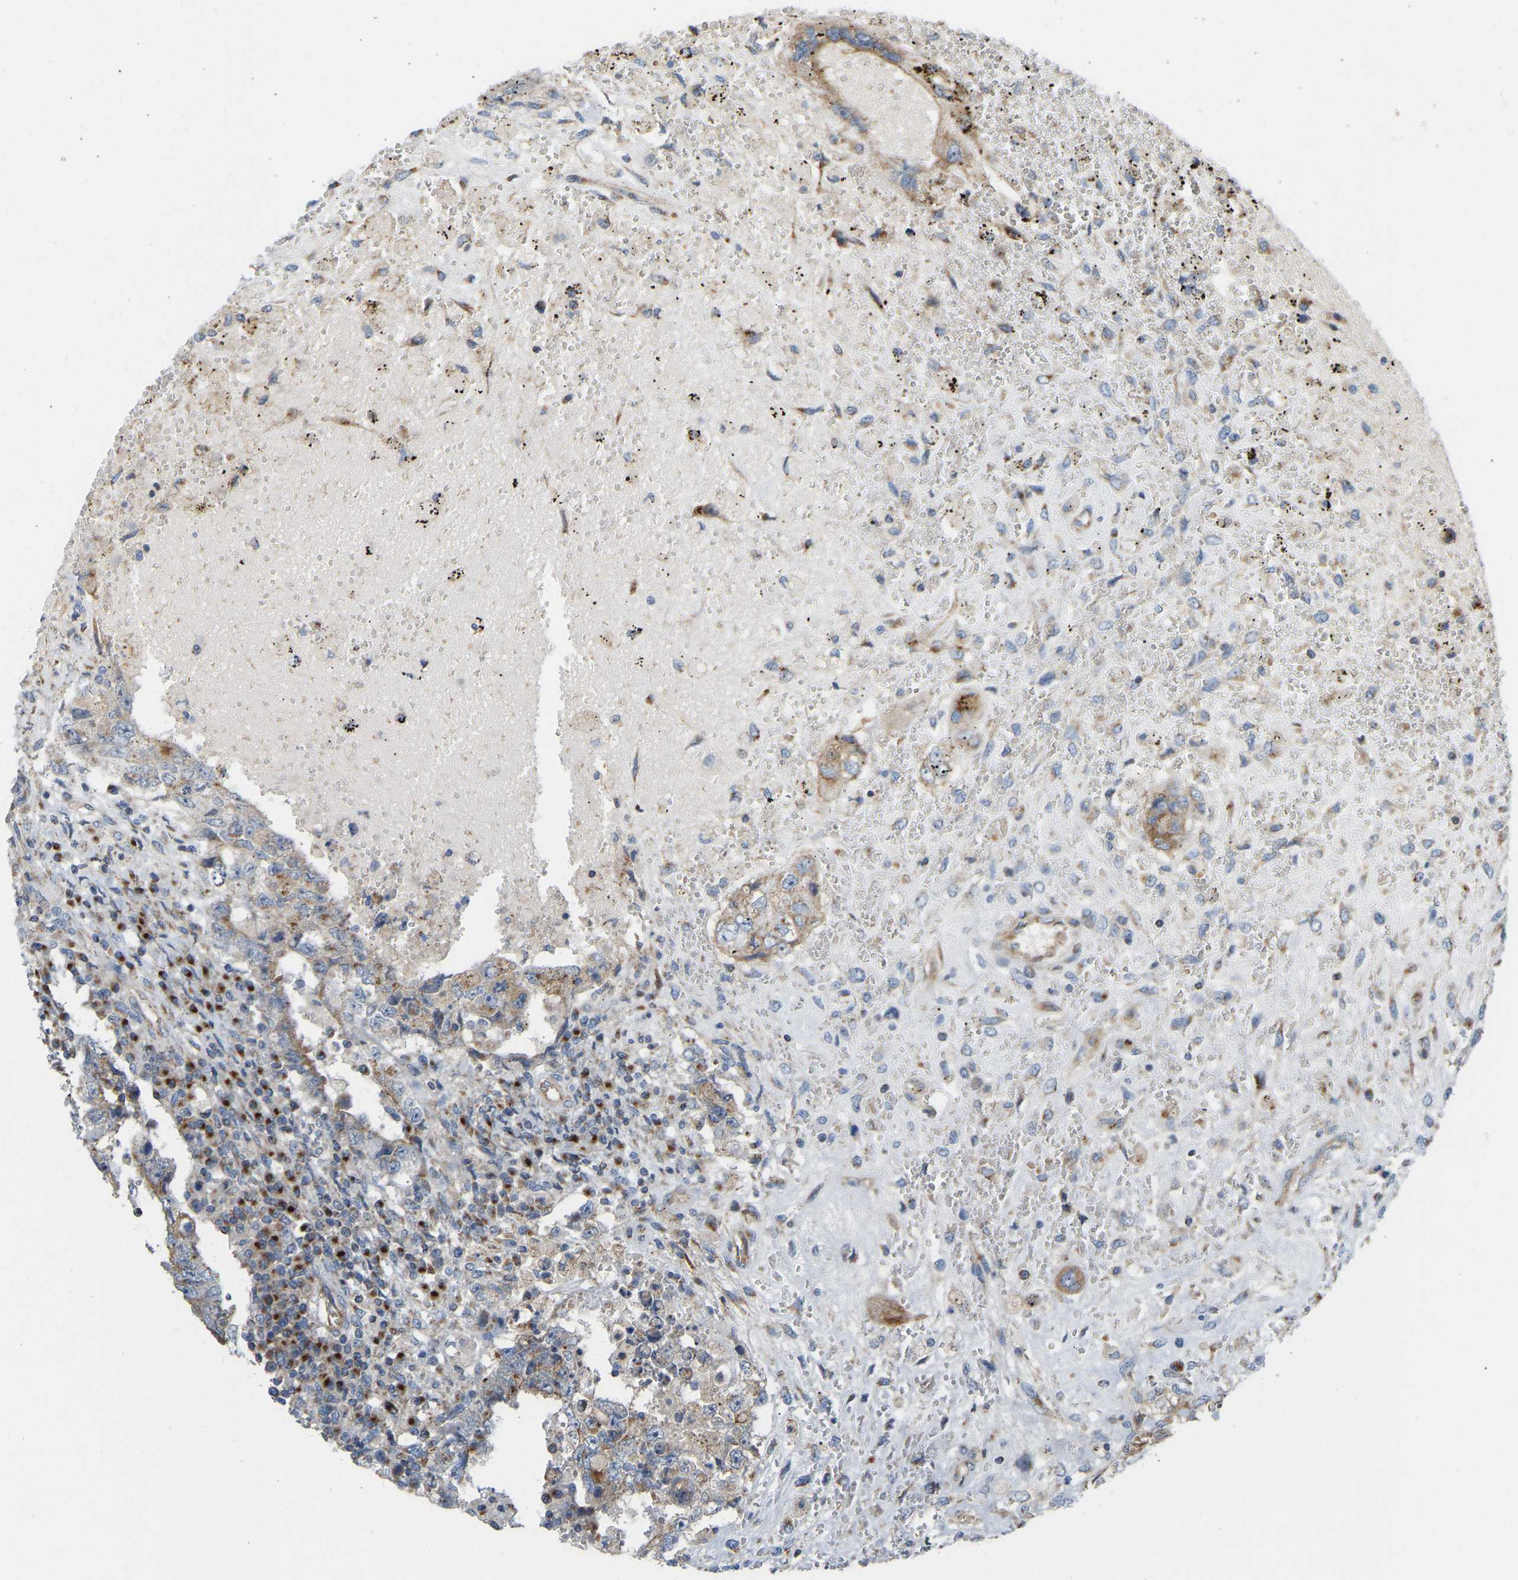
{"staining": {"intensity": "moderate", "quantity": ">75%", "location": "cytoplasmic/membranous"}, "tissue": "testis cancer", "cell_type": "Tumor cells", "image_type": "cancer", "snomed": [{"axis": "morphology", "description": "Carcinoma, Embryonal, NOS"}, {"axis": "topography", "description": "Testis"}], "caption": "About >75% of tumor cells in testis embryonal carcinoma demonstrate moderate cytoplasmic/membranous protein expression as visualized by brown immunohistochemical staining.", "gene": "YIPF2", "patient": {"sex": "male", "age": 26}}